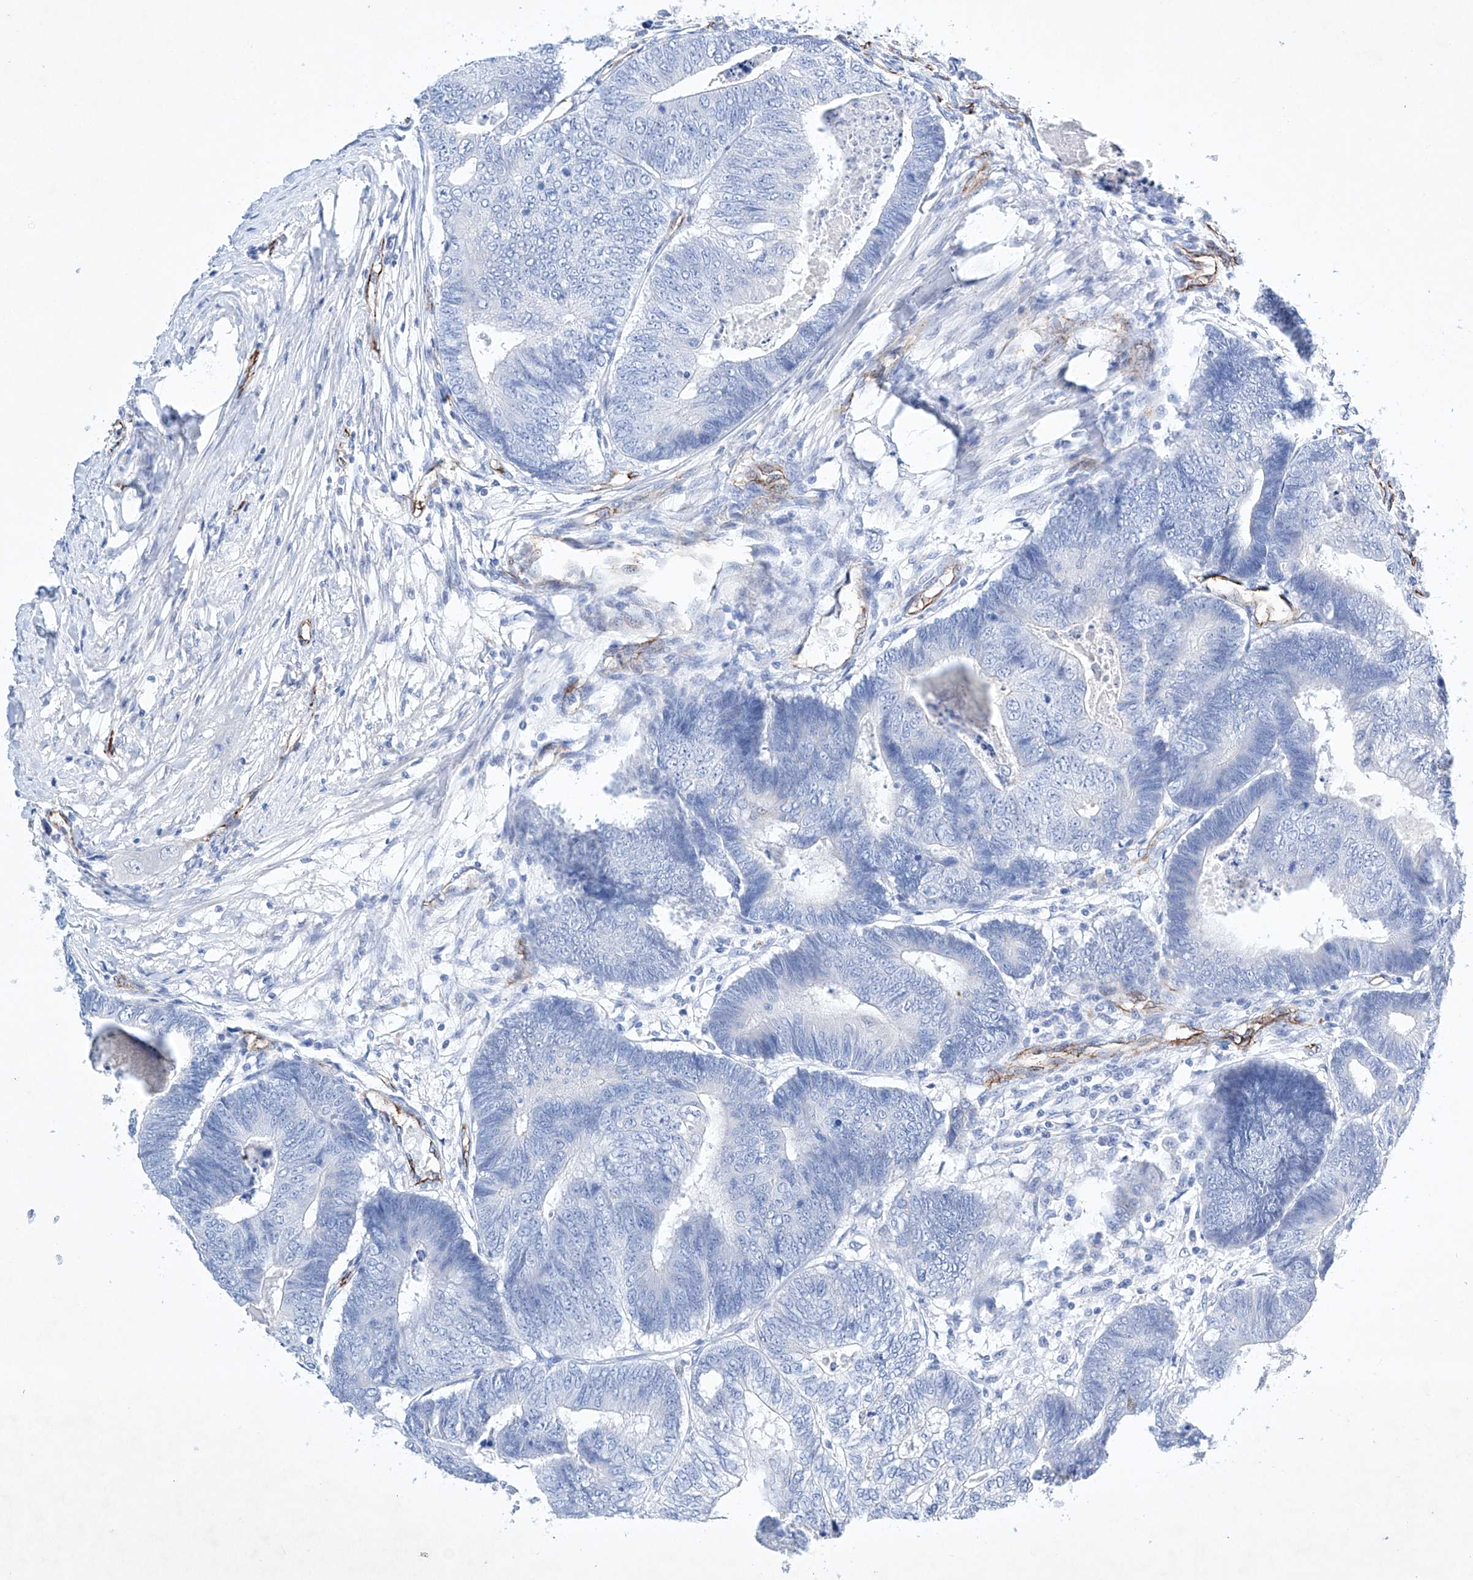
{"staining": {"intensity": "negative", "quantity": "none", "location": "none"}, "tissue": "colorectal cancer", "cell_type": "Tumor cells", "image_type": "cancer", "snomed": [{"axis": "morphology", "description": "Adenocarcinoma, NOS"}, {"axis": "topography", "description": "Colon"}], "caption": "Tumor cells are negative for protein expression in human adenocarcinoma (colorectal).", "gene": "ETV7", "patient": {"sex": "female", "age": 67}}